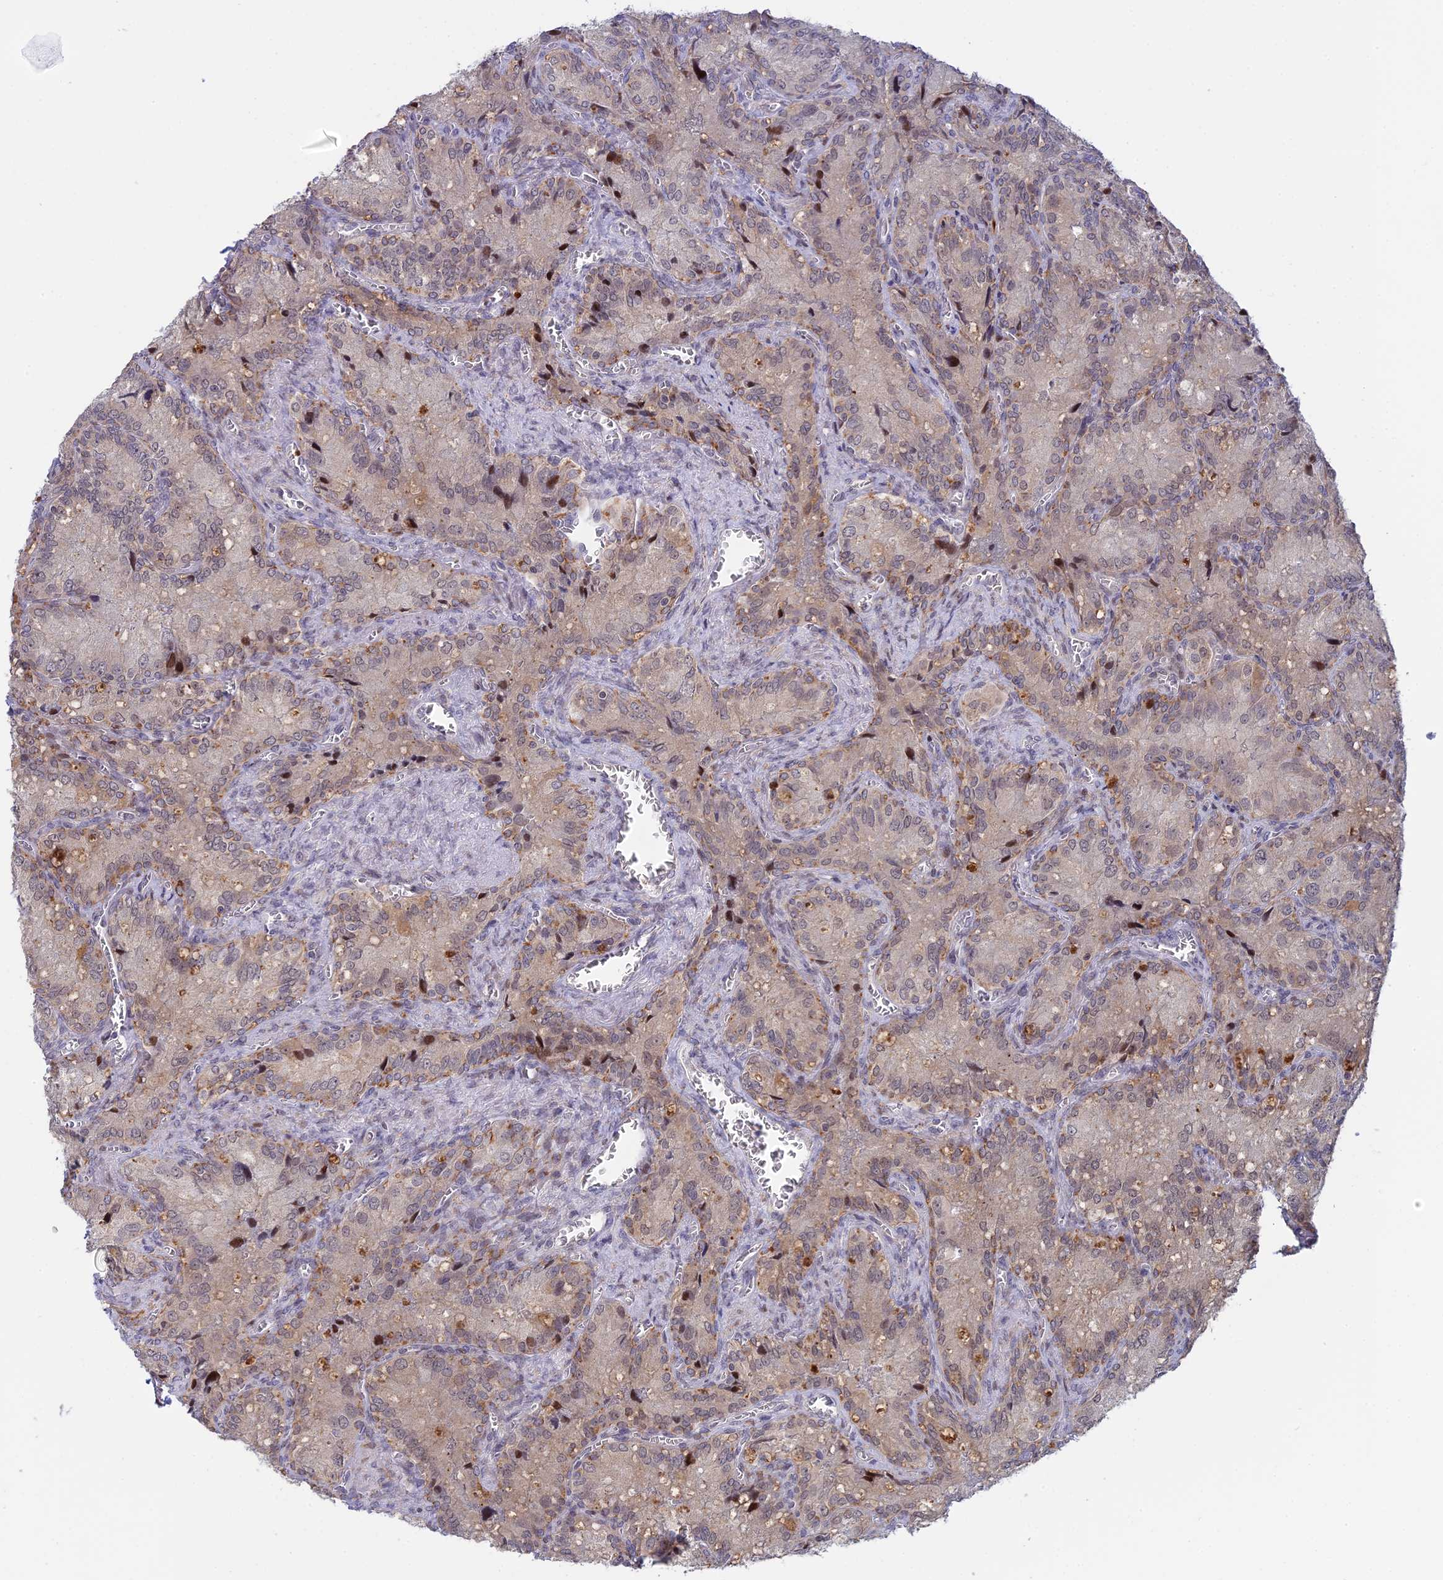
{"staining": {"intensity": "weak", "quantity": "25%-75%", "location": "cytoplasmic/membranous"}, "tissue": "seminal vesicle", "cell_type": "Glandular cells", "image_type": "normal", "snomed": [{"axis": "morphology", "description": "Normal tissue, NOS"}, {"axis": "topography", "description": "Seminal veicle"}], "caption": "A brown stain highlights weak cytoplasmic/membranous expression of a protein in glandular cells of unremarkable human seminal vesicle. (DAB = brown stain, brightfield microscopy at high magnification).", "gene": "GSKIP", "patient": {"sex": "male", "age": 62}}